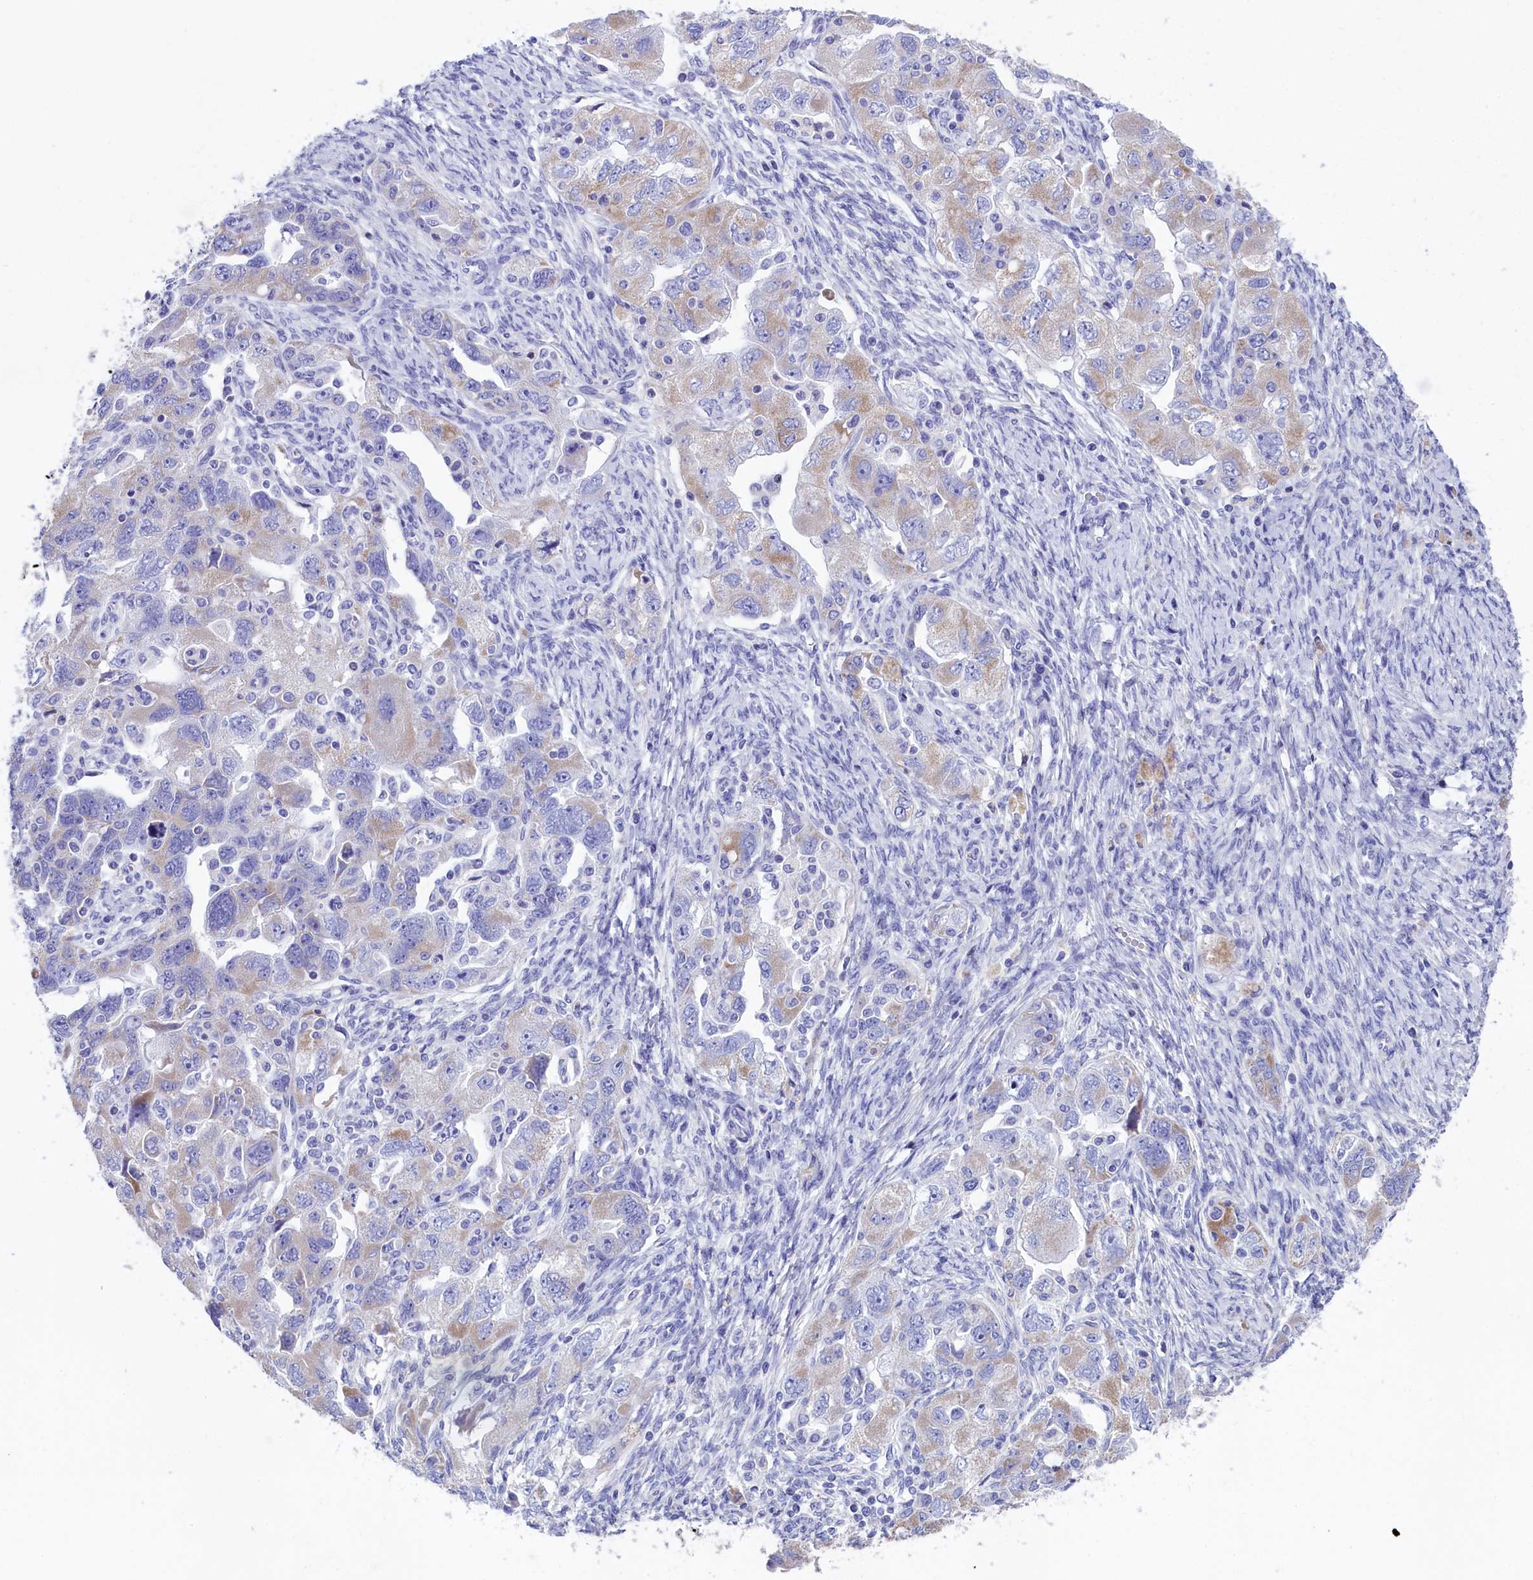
{"staining": {"intensity": "weak", "quantity": "<25%", "location": "cytoplasmic/membranous"}, "tissue": "ovarian cancer", "cell_type": "Tumor cells", "image_type": "cancer", "snomed": [{"axis": "morphology", "description": "Carcinoma, NOS"}, {"axis": "morphology", "description": "Cystadenocarcinoma, serous, NOS"}, {"axis": "topography", "description": "Ovary"}], "caption": "Image shows no protein expression in tumor cells of carcinoma (ovarian) tissue.", "gene": "PRDM12", "patient": {"sex": "female", "age": 69}}